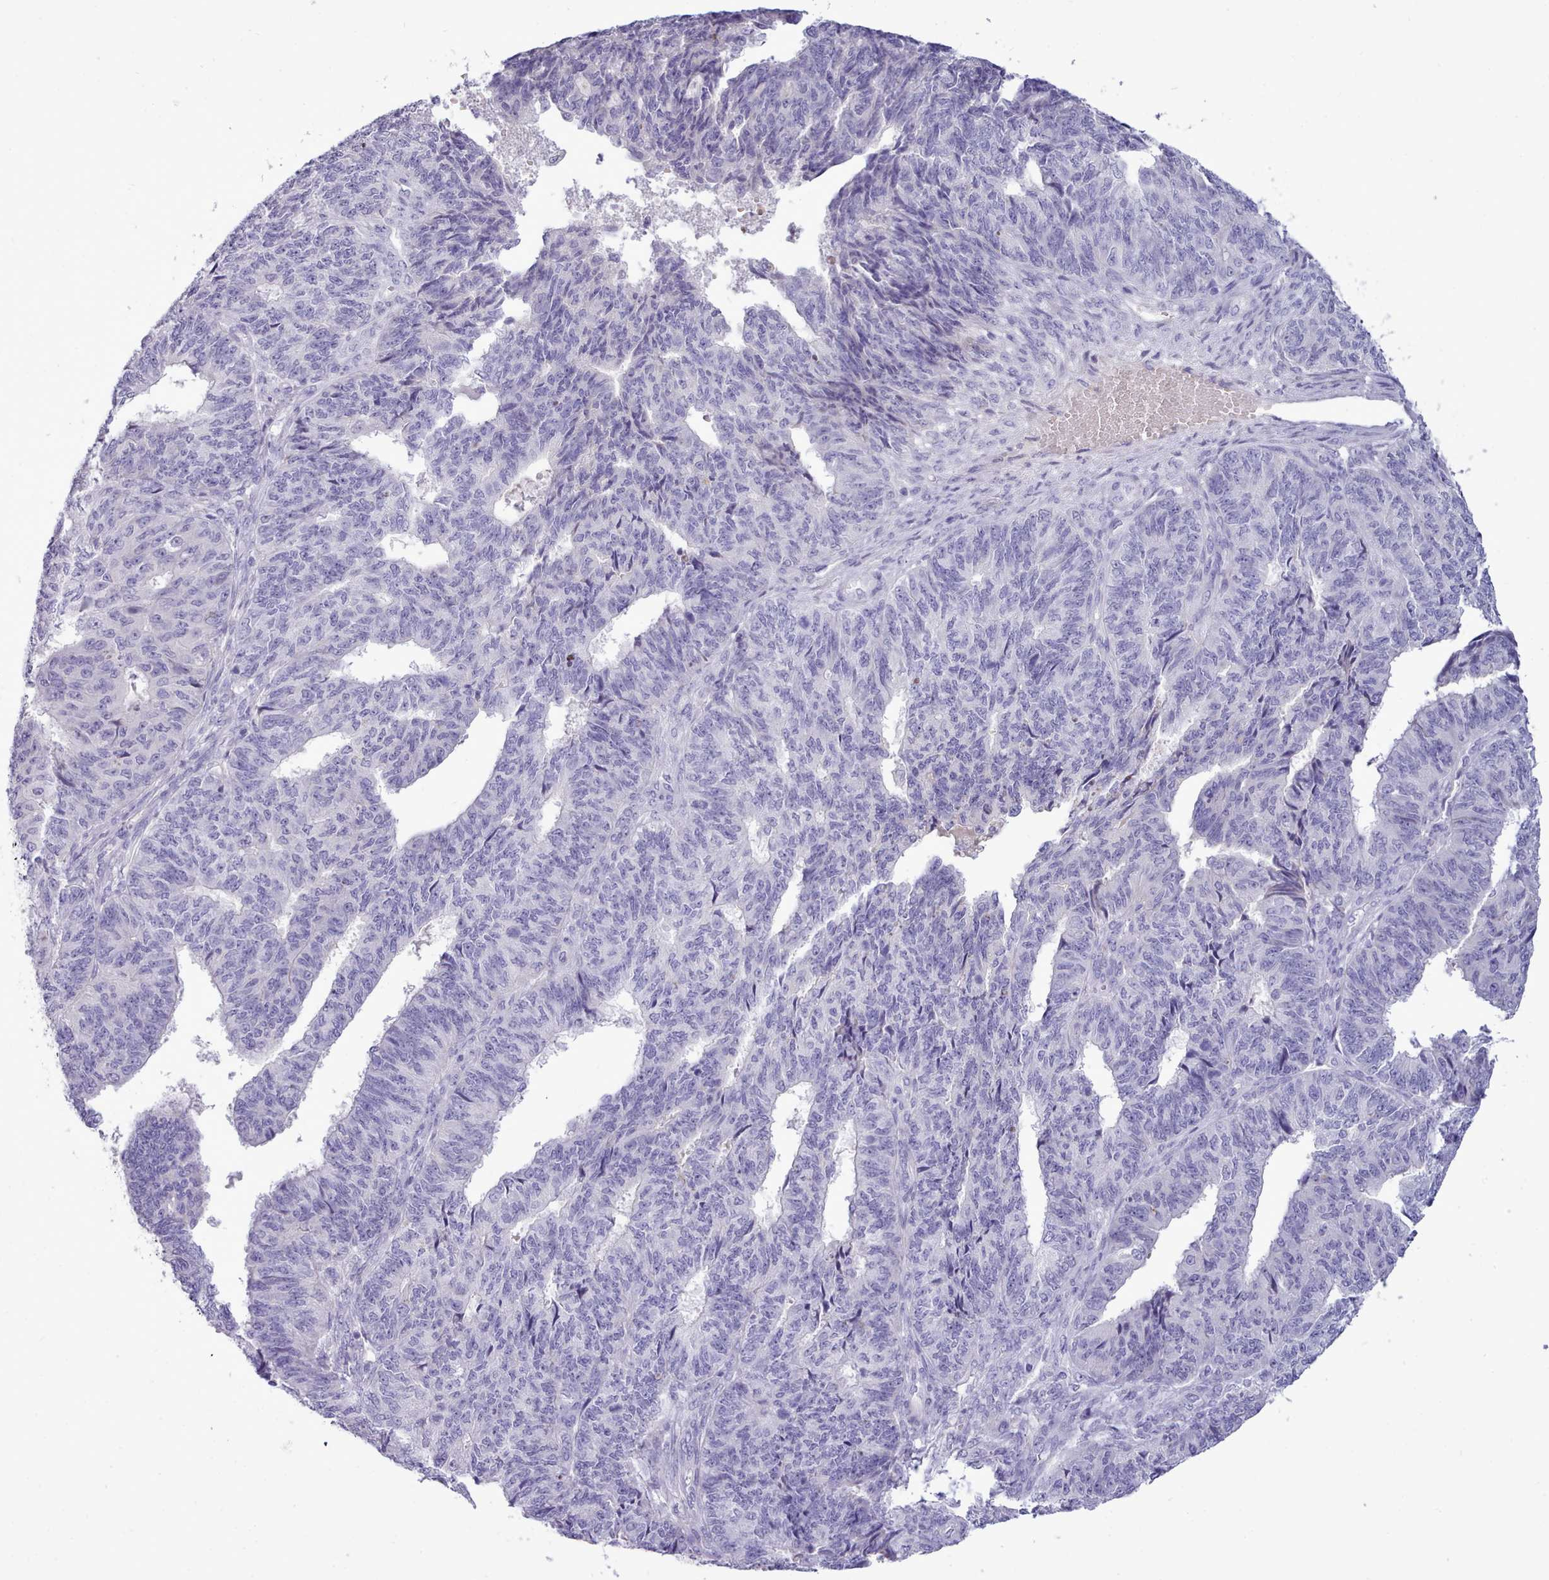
{"staining": {"intensity": "negative", "quantity": "none", "location": "none"}, "tissue": "endometrial cancer", "cell_type": "Tumor cells", "image_type": "cancer", "snomed": [{"axis": "morphology", "description": "Adenocarcinoma, NOS"}, {"axis": "topography", "description": "Endometrium"}], "caption": "Tumor cells are negative for brown protein staining in endometrial adenocarcinoma.", "gene": "CYP2A13", "patient": {"sex": "female", "age": 32}}